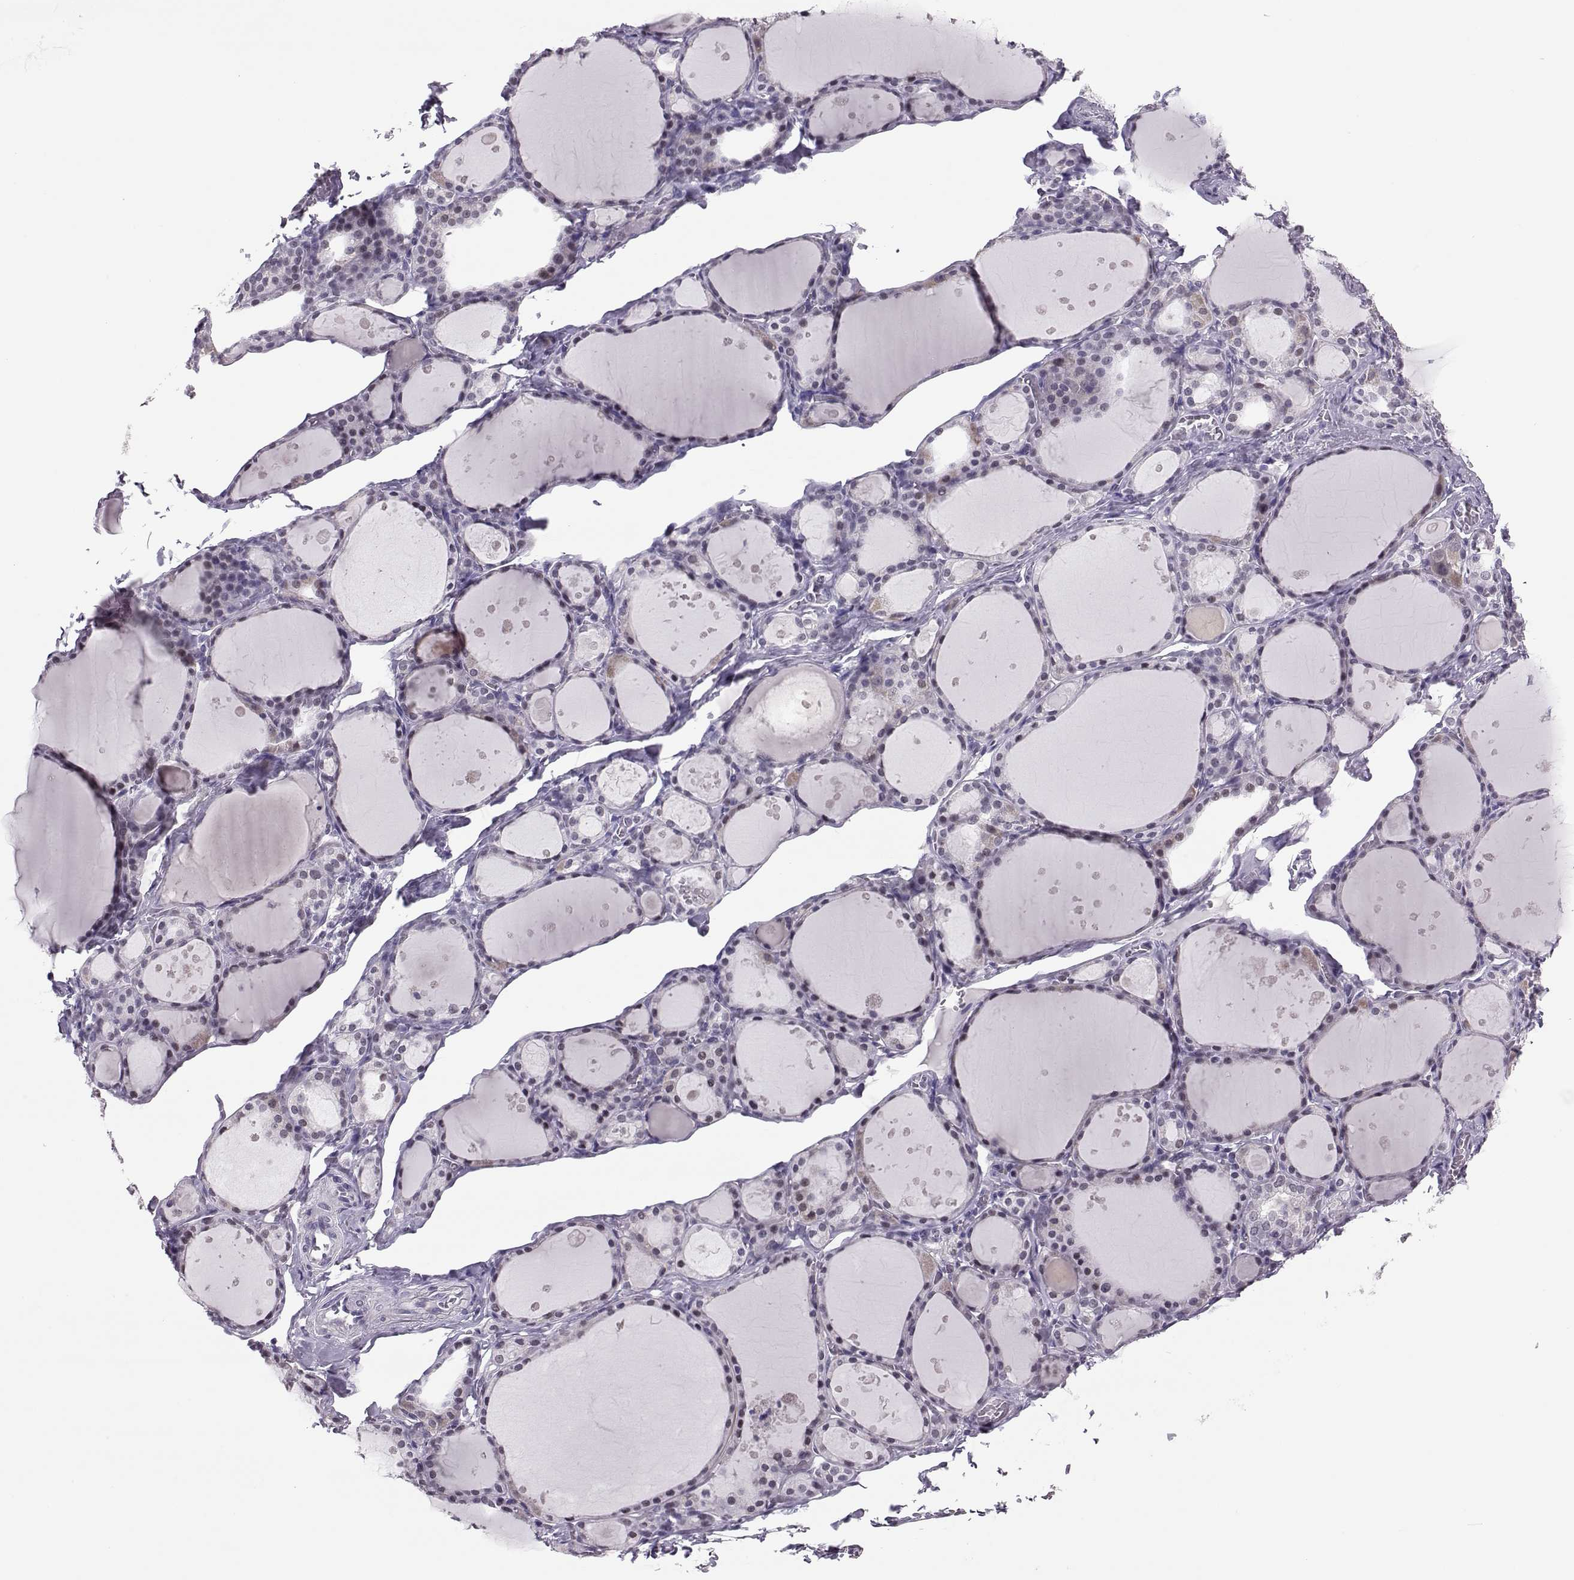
{"staining": {"intensity": "negative", "quantity": "none", "location": "none"}, "tissue": "thyroid gland", "cell_type": "Glandular cells", "image_type": "normal", "snomed": [{"axis": "morphology", "description": "Normal tissue, NOS"}, {"axis": "topography", "description": "Thyroid gland"}], "caption": "High magnification brightfield microscopy of unremarkable thyroid gland stained with DAB (brown) and counterstained with hematoxylin (blue): glandular cells show no significant staining. (Stains: DAB (3,3'-diaminobenzidine) IHC with hematoxylin counter stain, Microscopy: brightfield microscopy at high magnification).", "gene": "DNAAF1", "patient": {"sex": "male", "age": 68}}